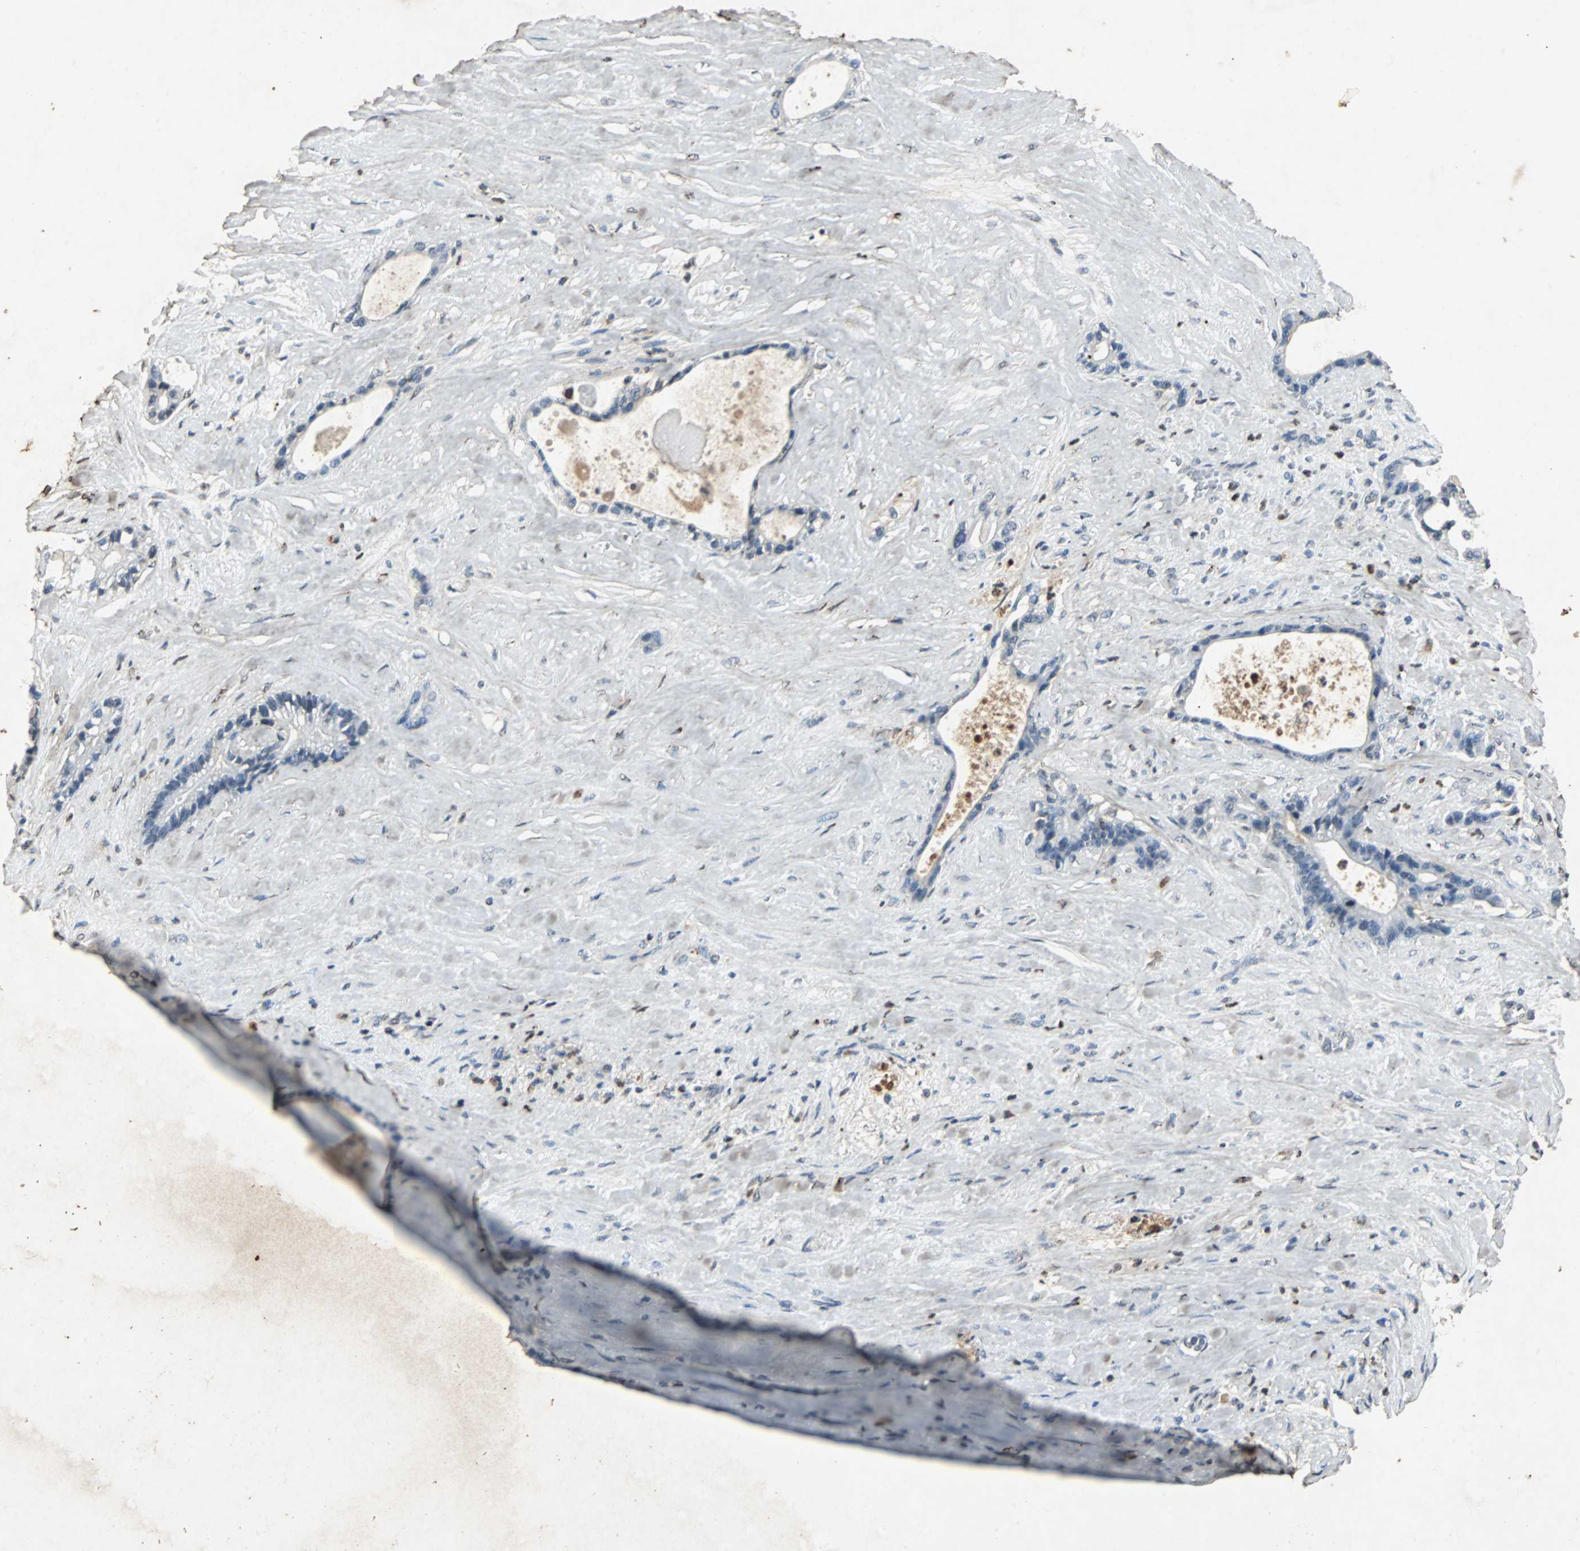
{"staining": {"intensity": "negative", "quantity": "none", "location": "none"}, "tissue": "liver cancer", "cell_type": "Tumor cells", "image_type": "cancer", "snomed": [{"axis": "morphology", "description": "Cholangiocarcinoma"}, {"axis": "topography", "description": "Liver"}], "caption": "This is a image of immunohistochemistry (IHC) staining of cholangiocarcinoma (liver), which shows no staining in tumor cells. (Stains: DAB IHC with hematoxylin counter stain, Microscopy: brightfield microscopy at high magnification).", "gene": "NAA10", "patient": {"sex": "female", "age": 55}}